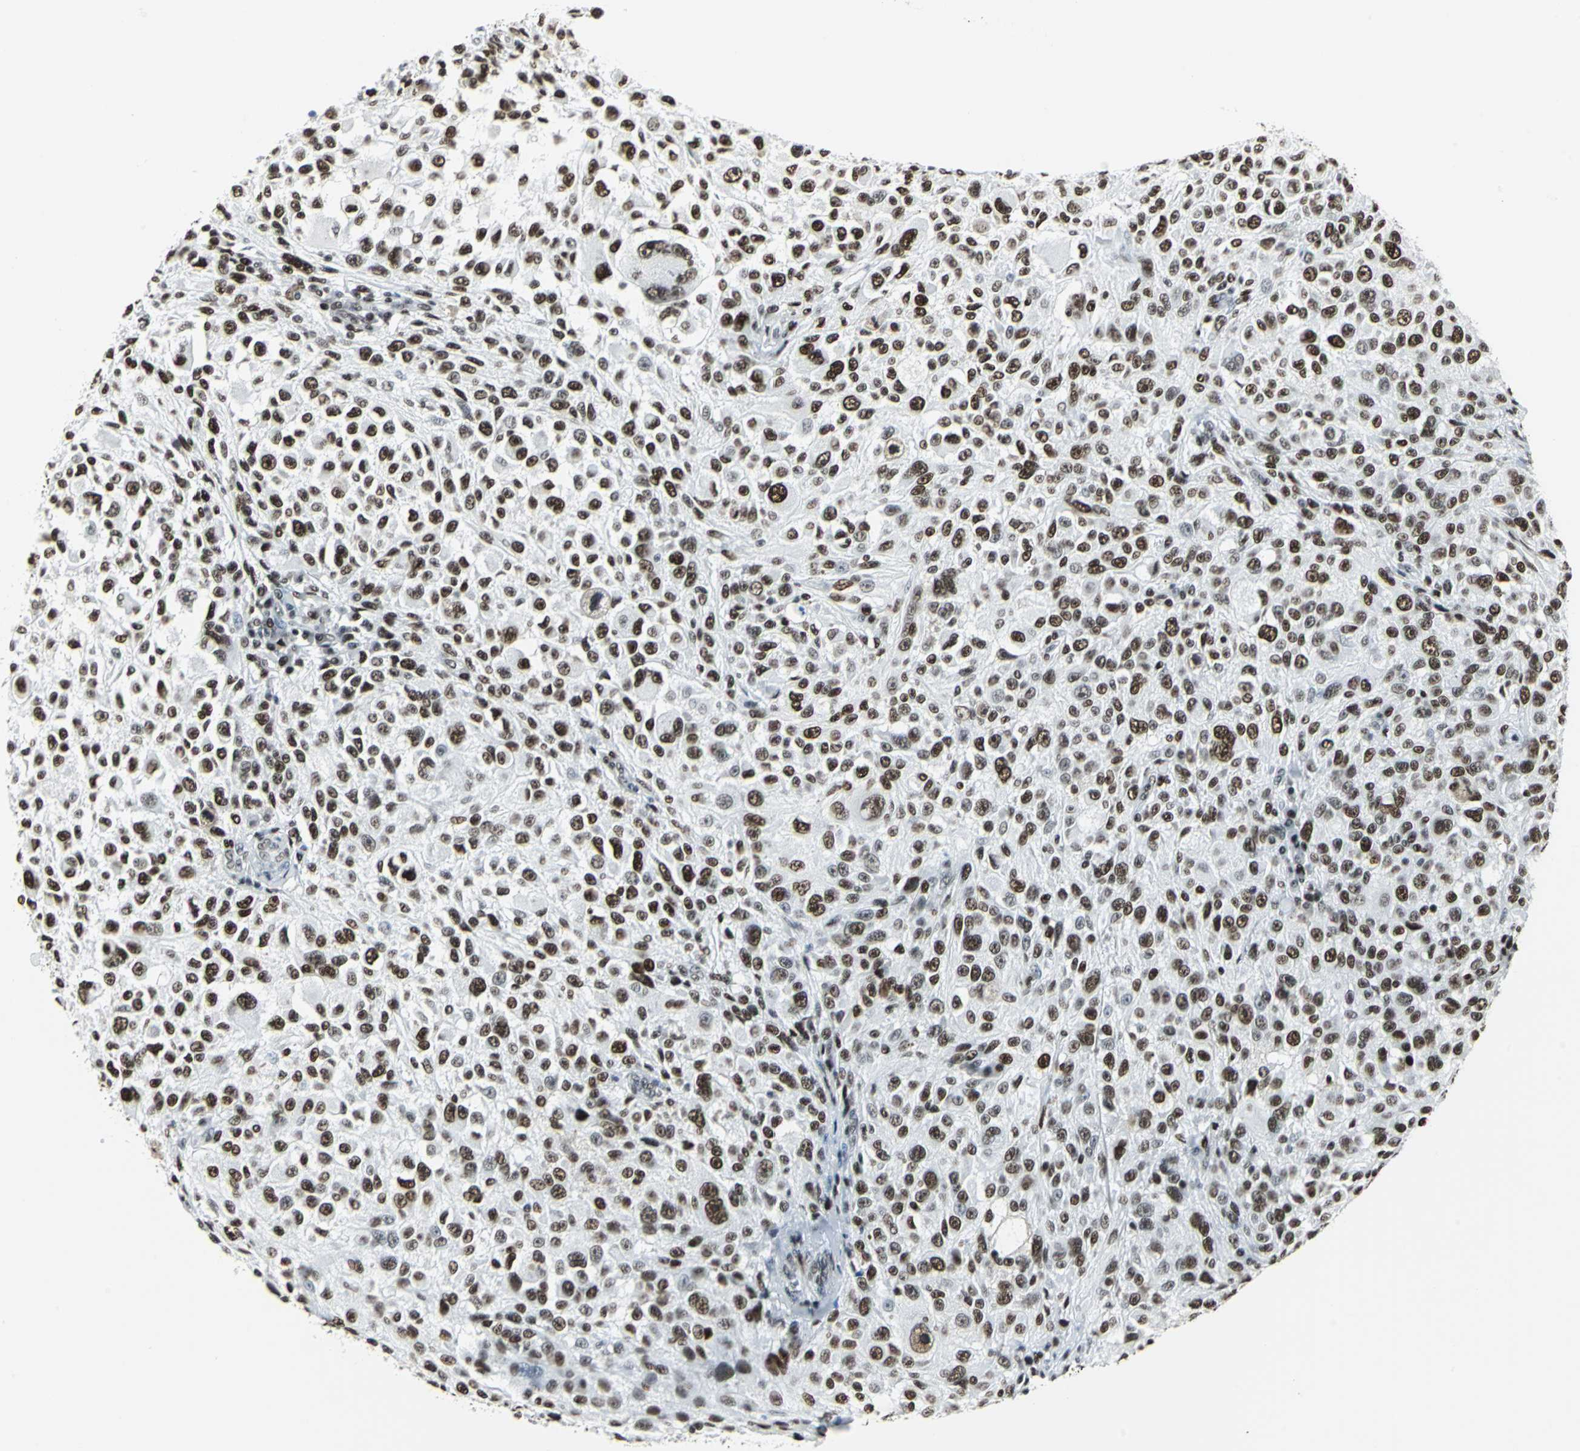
{"staining": {"intensity": "strong", "quantity": ">75%", "location": "nuclear"}, "tissue": "melanoma", "cell_type": "Tumor cells", "image_type": "cancer", "snomed": [{"axis": "morphology", "description": "Necrosis, NOS"}, {"axis": "morphology", "description": "Malignant melanoma, NOS"}, {"axis": "topography", "description": "Skin"}], "caption": "Melanoma stained with a protein marker shows strong staining in tumor cells.", "gene": "HDAC2", "patient": {"sex": "female", "age": 87}}